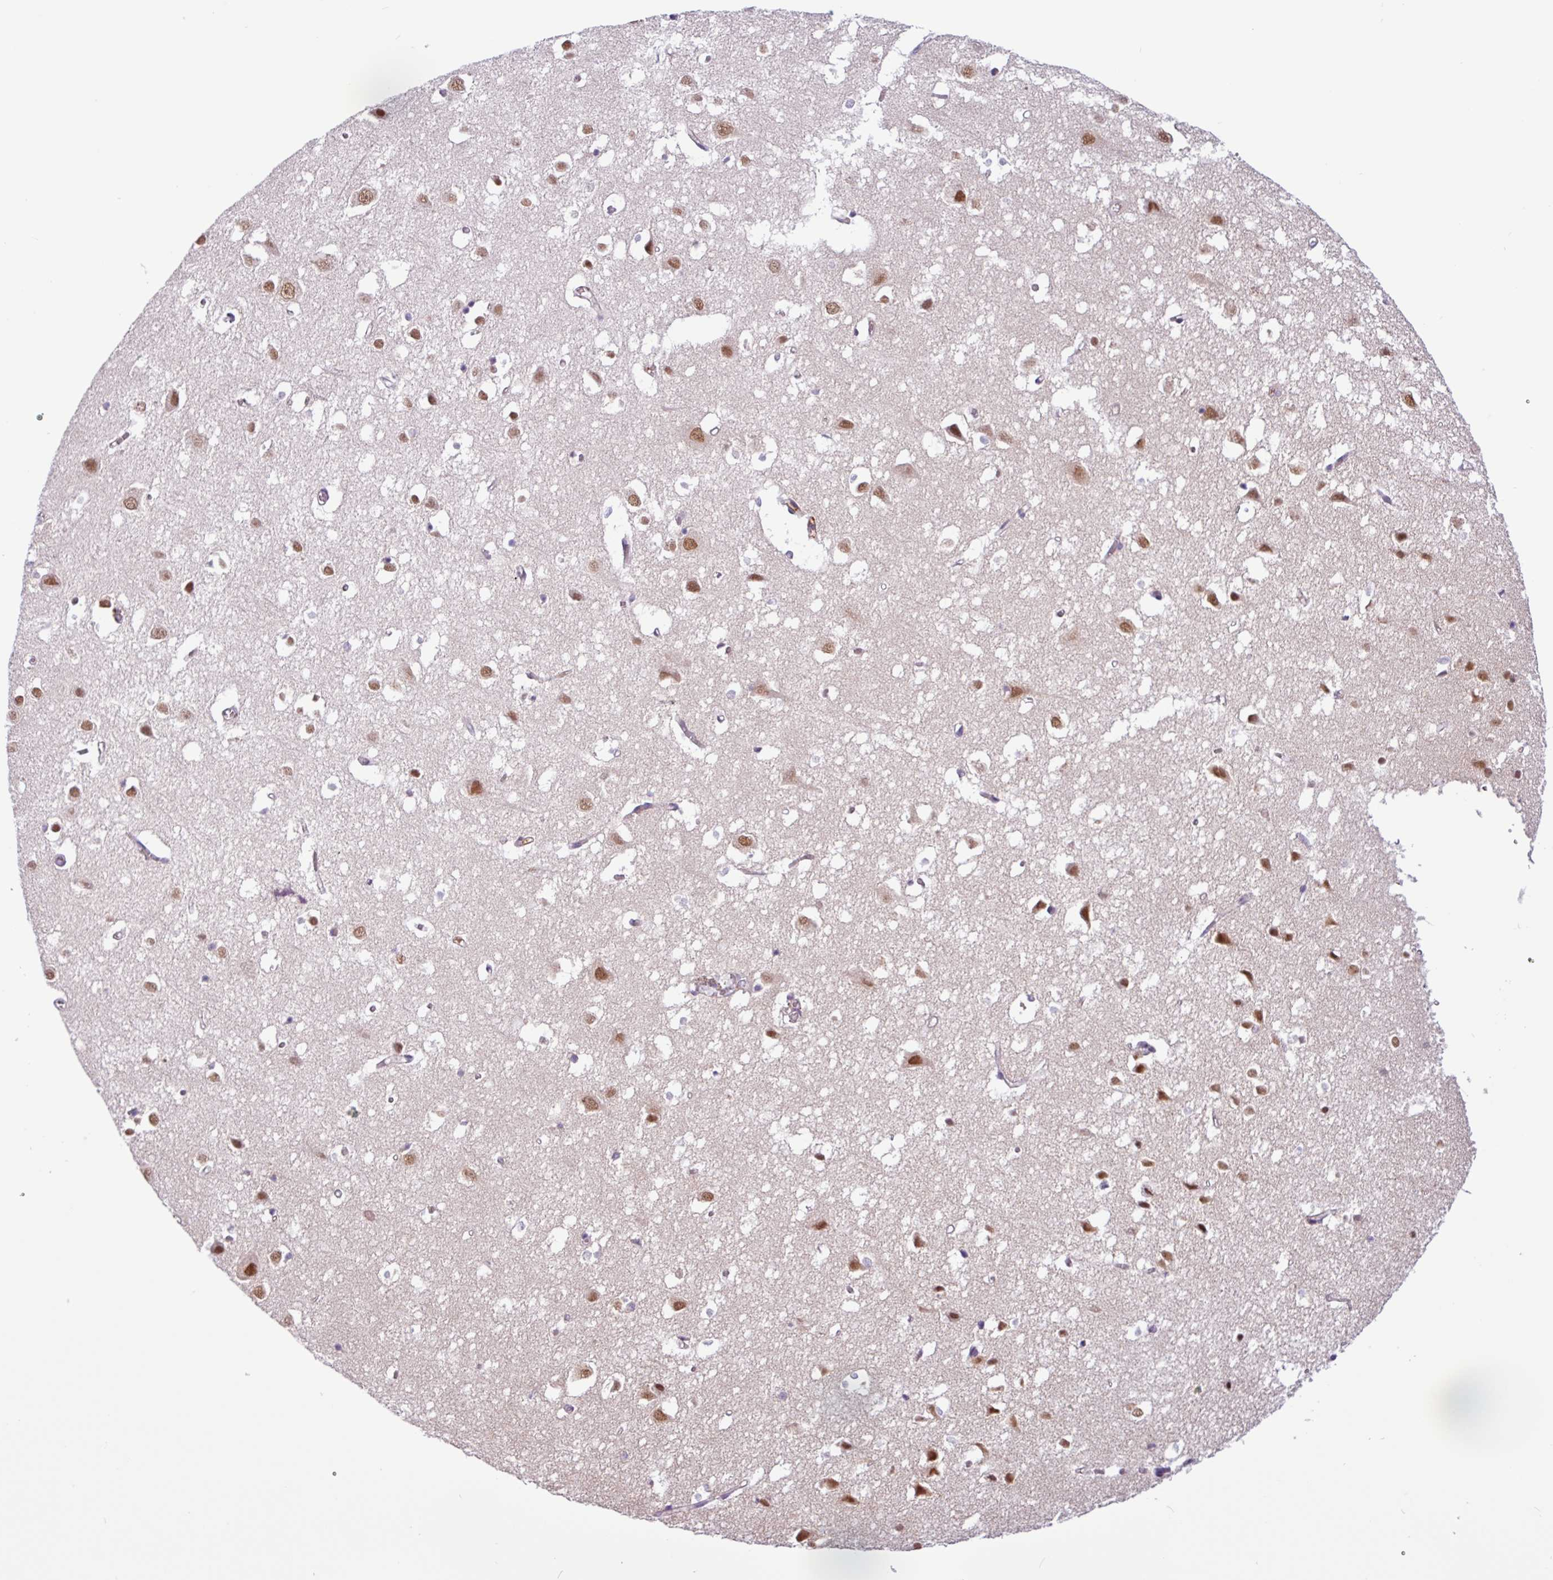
{"staining": {"intensity": "weak", "quantity": "<25%", "location": "cytoplasmic/membranous"}, "tissue": "cerebral cortex", "cell_type": "Endothelial cells", "image_type": "normal", "snomed": [{"axis": "morphology", "description": "Normal tissue, NOS"}, {"axis": "topography", "description": "Cerebral cortex"}], "caption": "An image of human cerebral cortex is negative for staining in endothelial cells. (Immunohistochemistry, brightfield microscopy, high magnification).", "gene": "ACTR3B", "patient": {"sex": "male", "age": 70}}